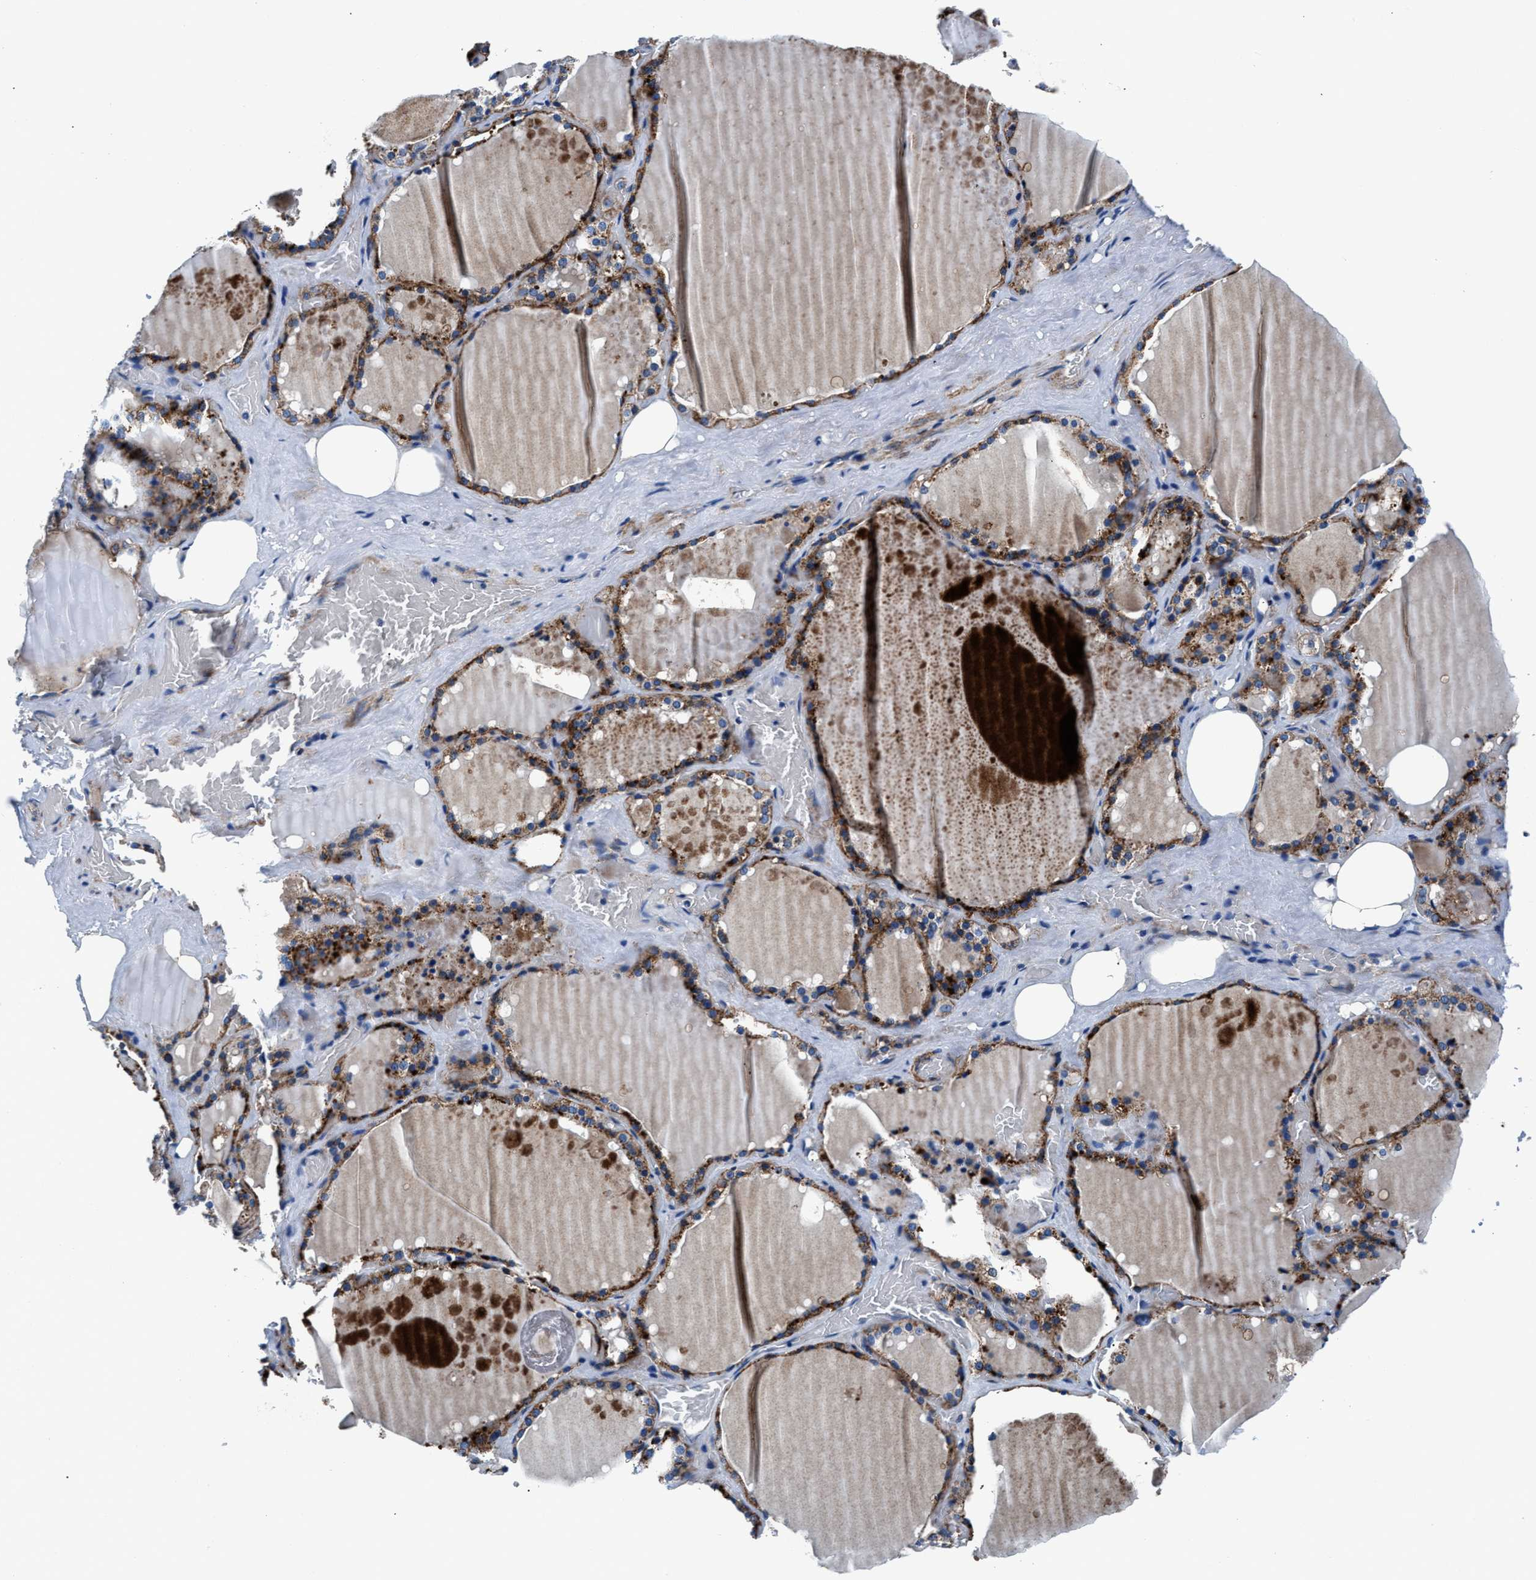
{"staining": {"intensity": "moderate", "quantity": "25%-75%", "location": "cytoplasmic/membranous"}, "tissue": "thyroid gland", "cell_type": "Glandular cells", "image_type": "normal", "snomed": [{"axis": "morphology", "description": "Normal tissue, NOS"}, {"axis": "topography", "description": "Thyroid gland"}], "caption": "Immunohistochemical staining of normal thyroid gland reveals medium levels of moderate cytoplasmic/membranous expression in about 25%-75% of glandular cells. (Brightfield microscopy of DAB IHC at high magnification).", "gene": "DAG1", "patient": {"sex": "male", "age": 61}}